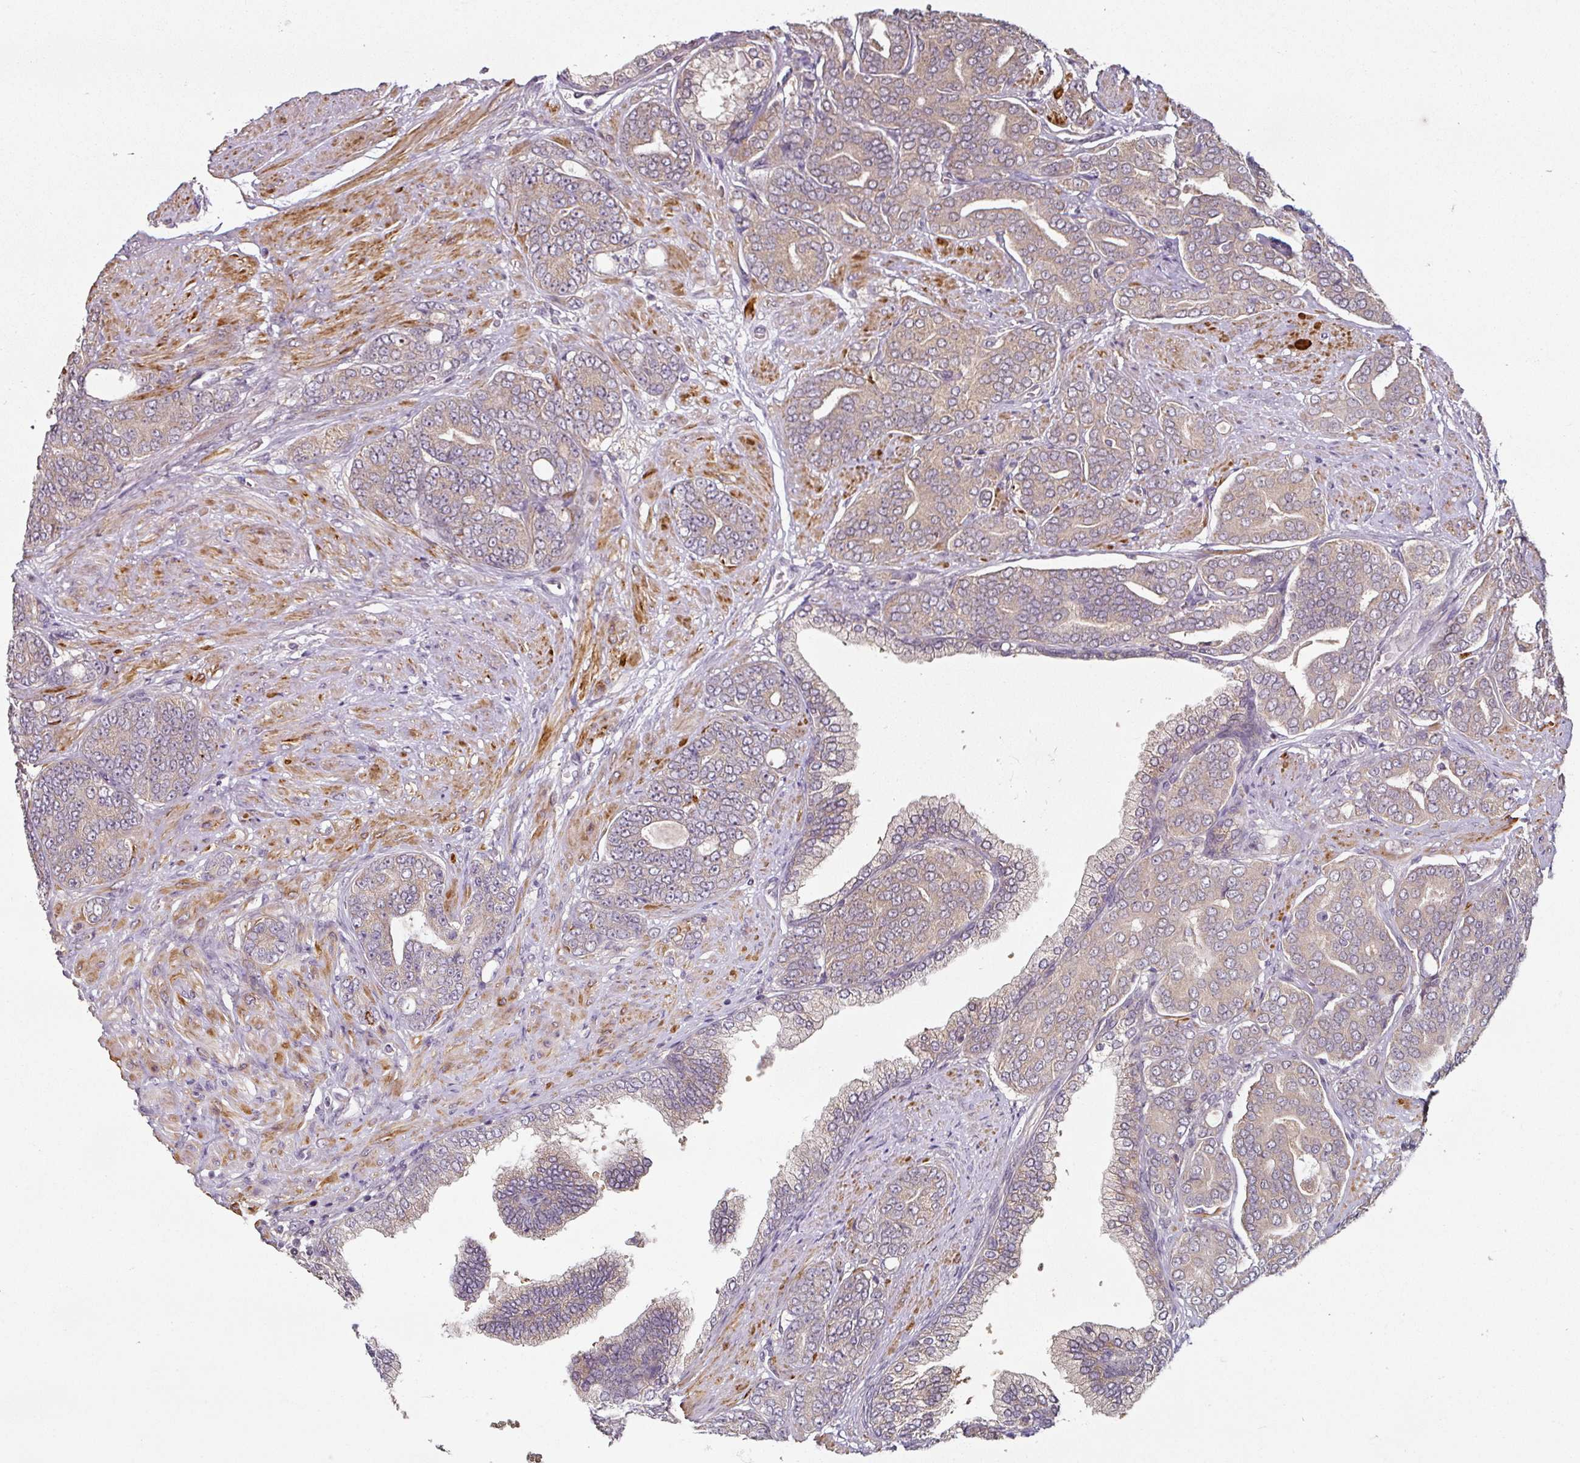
{"staining": {"intensity": "weak", "quantity": "<25%", "location": "cytoplasmic/membranous"}, "tissue": "prostate cancer", "cell_type": "Tumor cells", "image_type": "cancer", "snomed": [{"axis": "morphology", "description": "Adenocarcinoma, High grade"}, {"axis": "topography", "description": "Prostate"}], "caption": "Prostate adenocarcinoma (high-grade) was stained to show a protein in brown. There is no significant staining in tumor cells. (Brightfield microscopy of DAB (3,3'-diaminobenzidine) immunohistochemistry at high magnification).", "gene": "MAP2K2", "patient": {"sex": "male", "age": 67}}